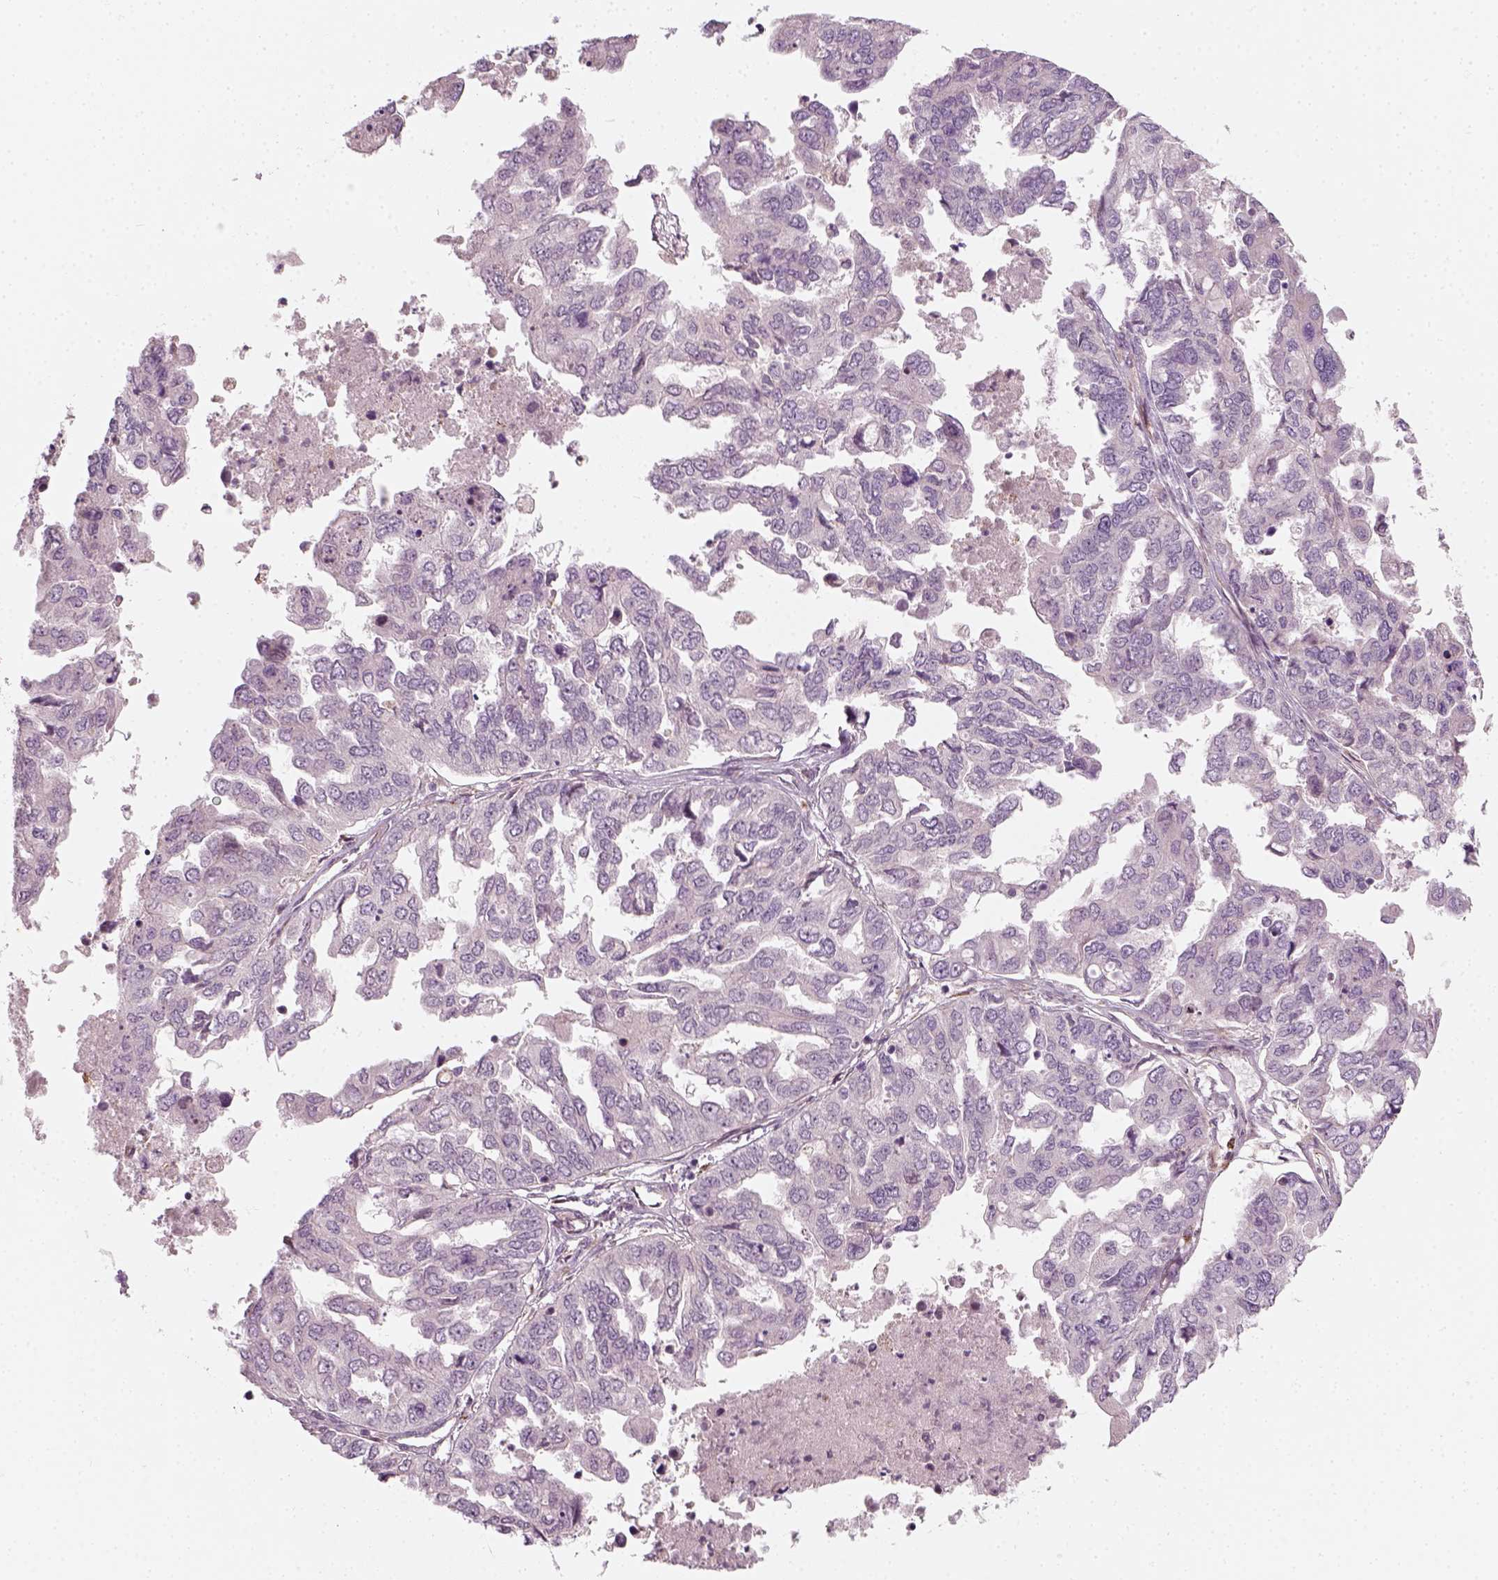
{"staining": {"intensity": "negative", "quantity": "none", "location": "none"}, "tissue": "ovarian cancer", "cell_type": "Tumor cells", "image_type": "cancer", "snomed": [{"axis": "morphology", "description": "Cystadenocarcinoma, serous, NOS"}, {"axis": "topography", "description": "Ovary"}], "caption": "Tumor cells are negative for protein expression in human ovarian serous cystadenocarcinoma. The staining is performed using DAB brown chromogen with nuclei counter-stained in using hematoxylin.", "gene": "DNASE1L1", "patient": {"sex": "female", "age": 53}}